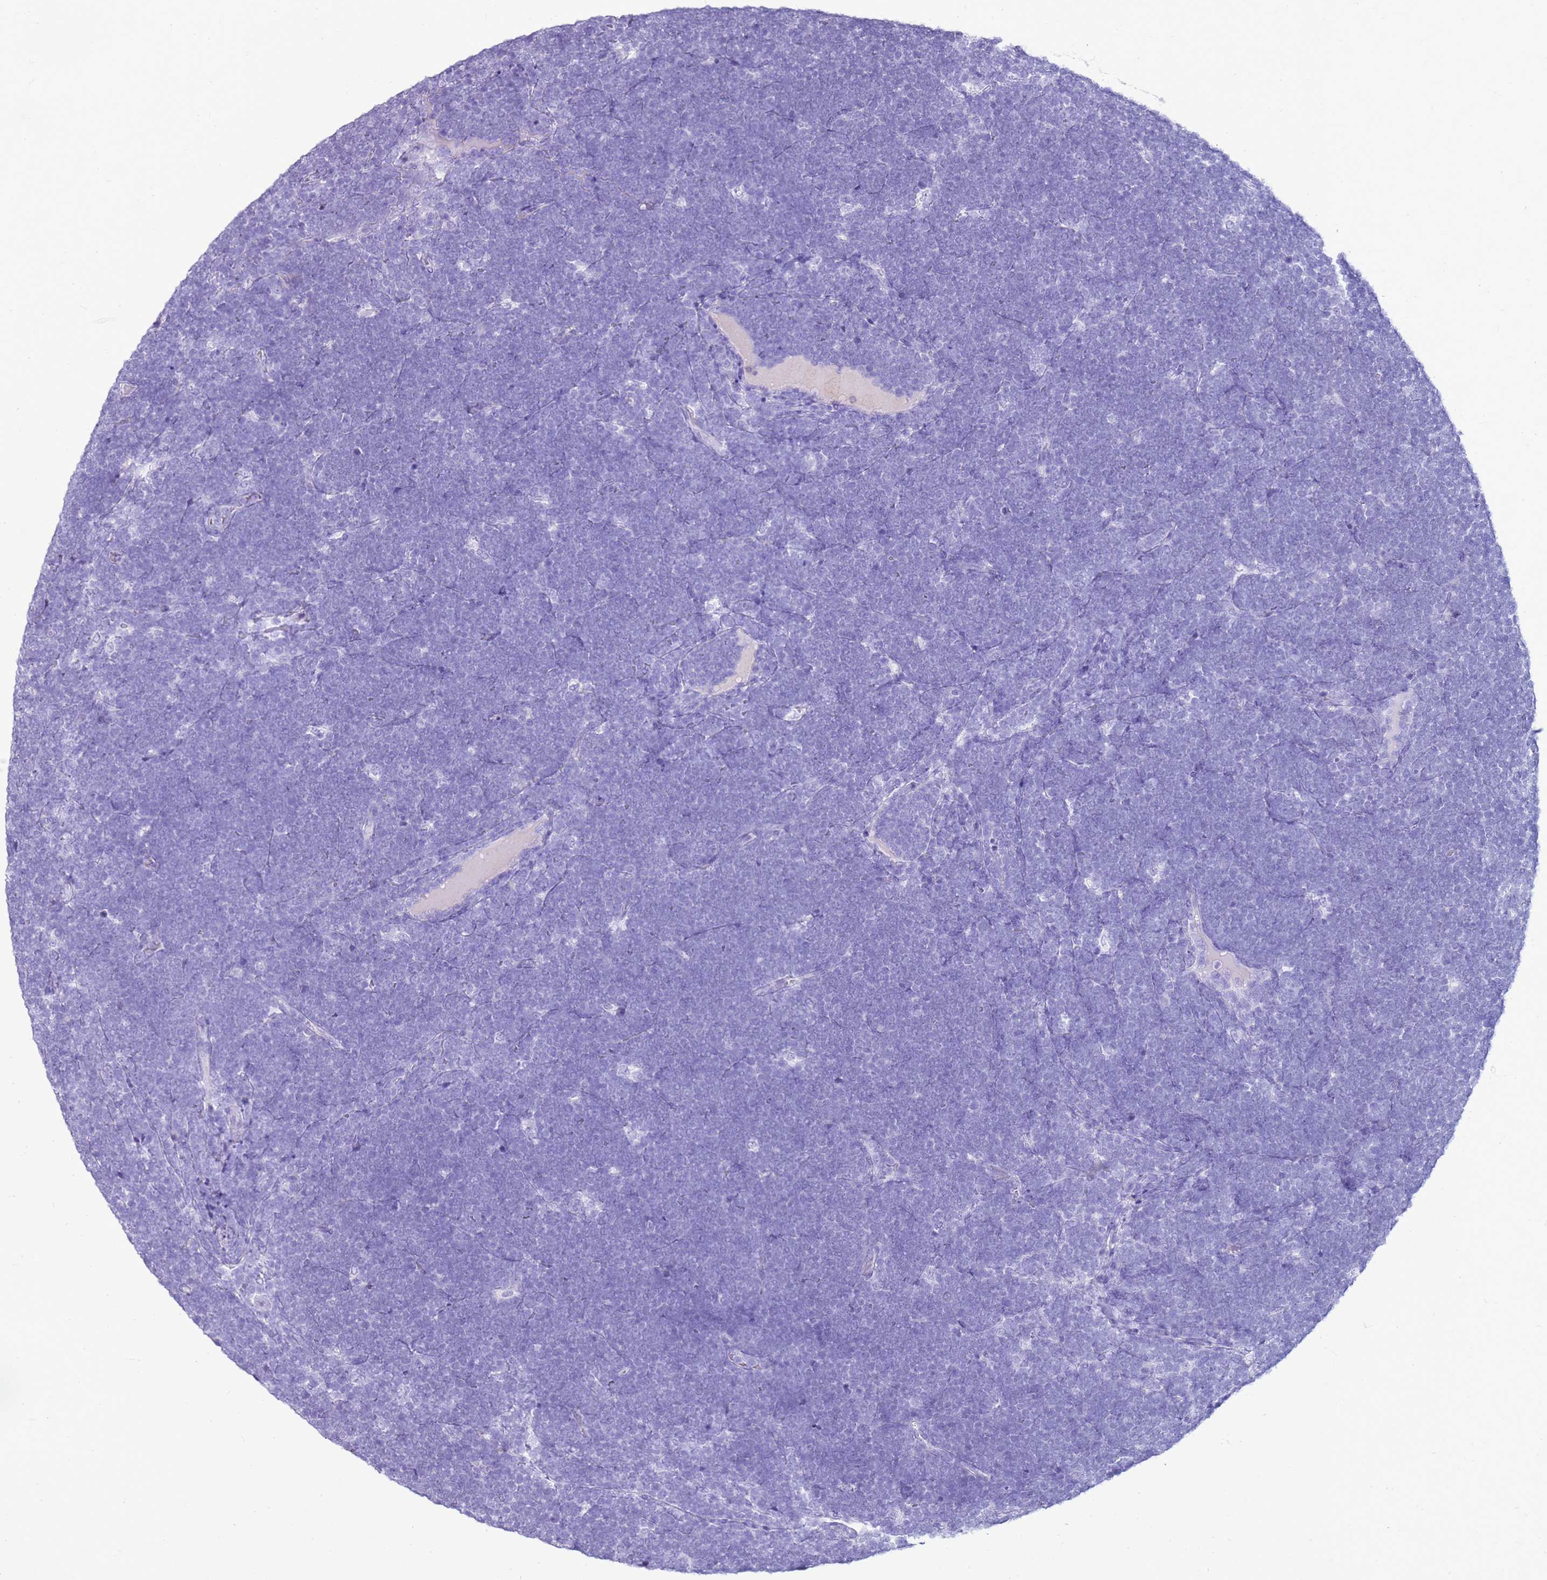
{"staining": {"intensity": "negative", "quantity": "none", "location": "none"}, "tissue": "lymphoma", "cell_type": "Tumor cells", "image_type": "cancer", "snomed": [{"axis": "morphology", "description": "Malignant lymphoma, non-Hodgkin's type, High grade"}, {"axis": "topography", "description": "Lymph node"}], "caption": "A photomicrograph of lymphoma stained for a protein exhibits no brown staining in tumor cells.", "gene": "CA8", "patient": {"sex": "male", "age": 13}}